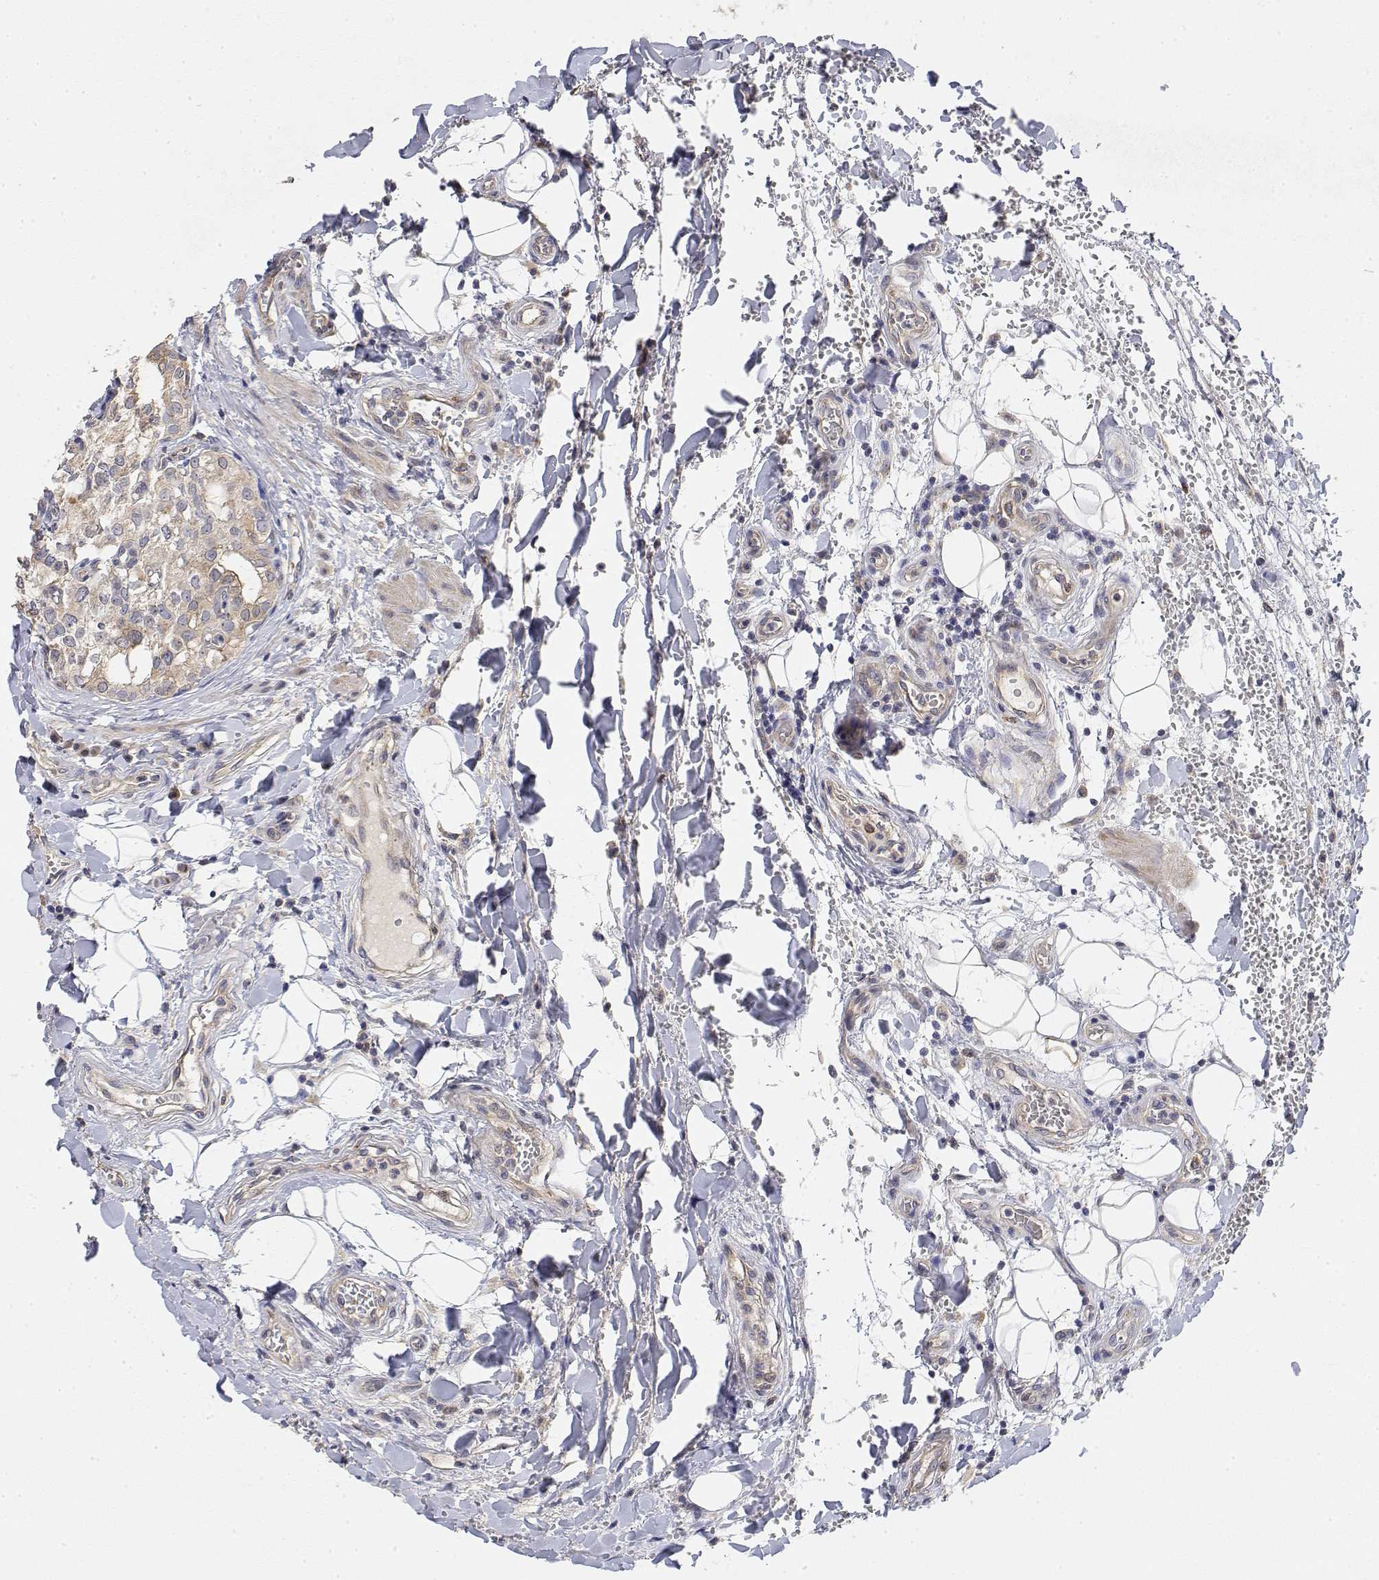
{"staining": {"intensity": "moderate", "quantity": "25%-75%", "location": "cytoplasmic/membranous"}, "tissue": "thyroid cancer", "cell_type": "Tumor cells", "image_type": "cancer", "snomed": [{"axis": "morphology", "description": "Papillary adenocarcinoma, NOS"}, {"axis": "topography", "description": "Thyroid gland"}], "caption": "Human thyroid papillary adenocarcinoma stained for a protein (brown) shows moderate cytoplasmic/membranous positive positivity in about 25%-75% of tumor cells.", "gene": "LONRF3", "patient": {"sex": "male", "age": 20}}